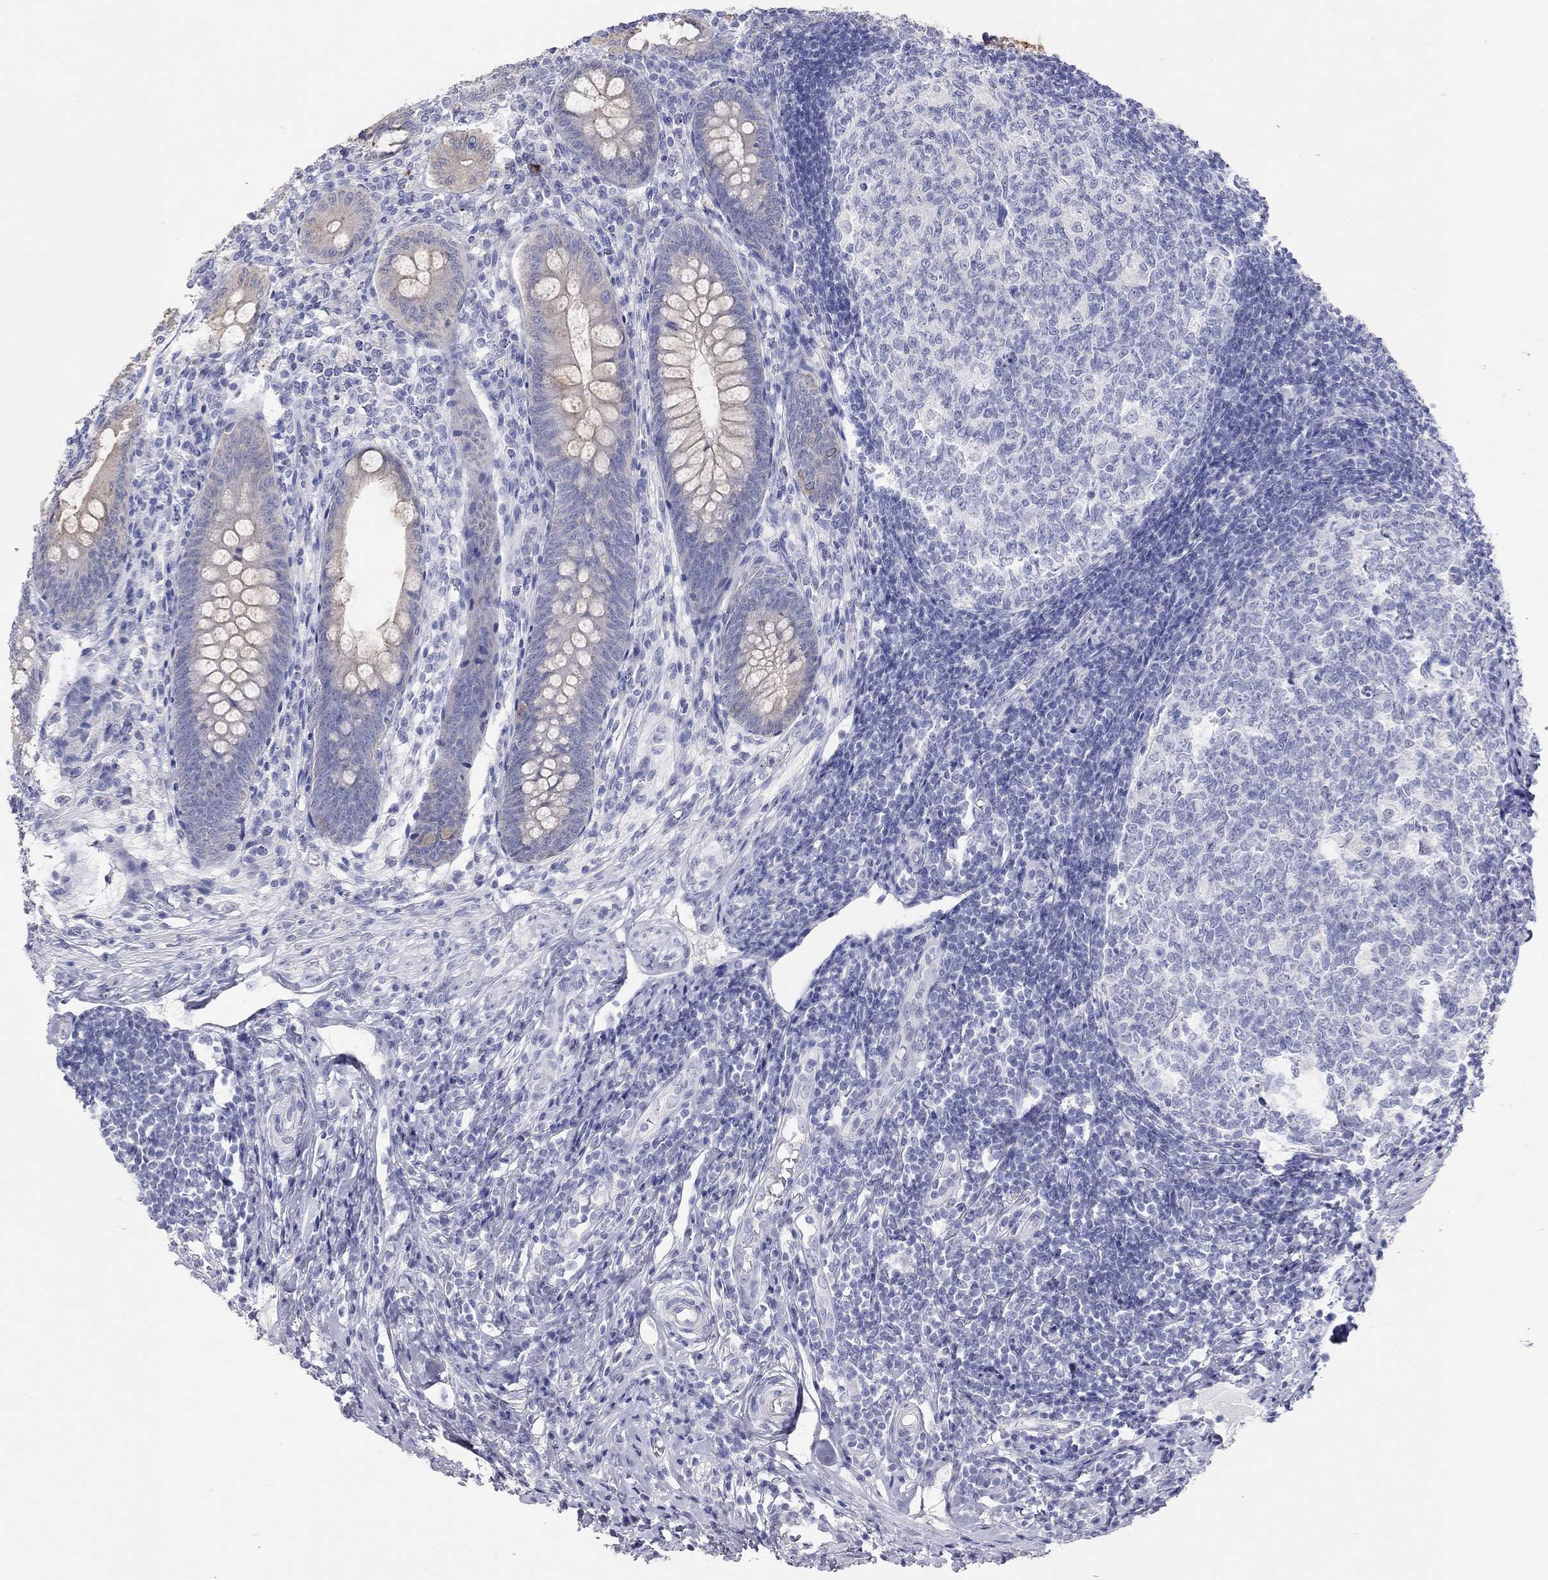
{"staining": {"intensity": "negative", "quantity": "none", "location": "none"}, "tissue": "appendix", "cell_type": "Glandular cells", "image_type": "normal", "snomed": [{"axis": "morphology", "description": "Normal tissue, NOS"}, {"axis": "morphology", "description": "Inflammation, NOS"}, {"axis": "topography", "description": "Appendix"}], "caption": "Immunohistochemistry histopathology image of unremarkable human appendix stained for a protein (brown), which displays no staining in glandular cells.", "gene": "AK8", "patient": {"sex": "male", "age": 16}}